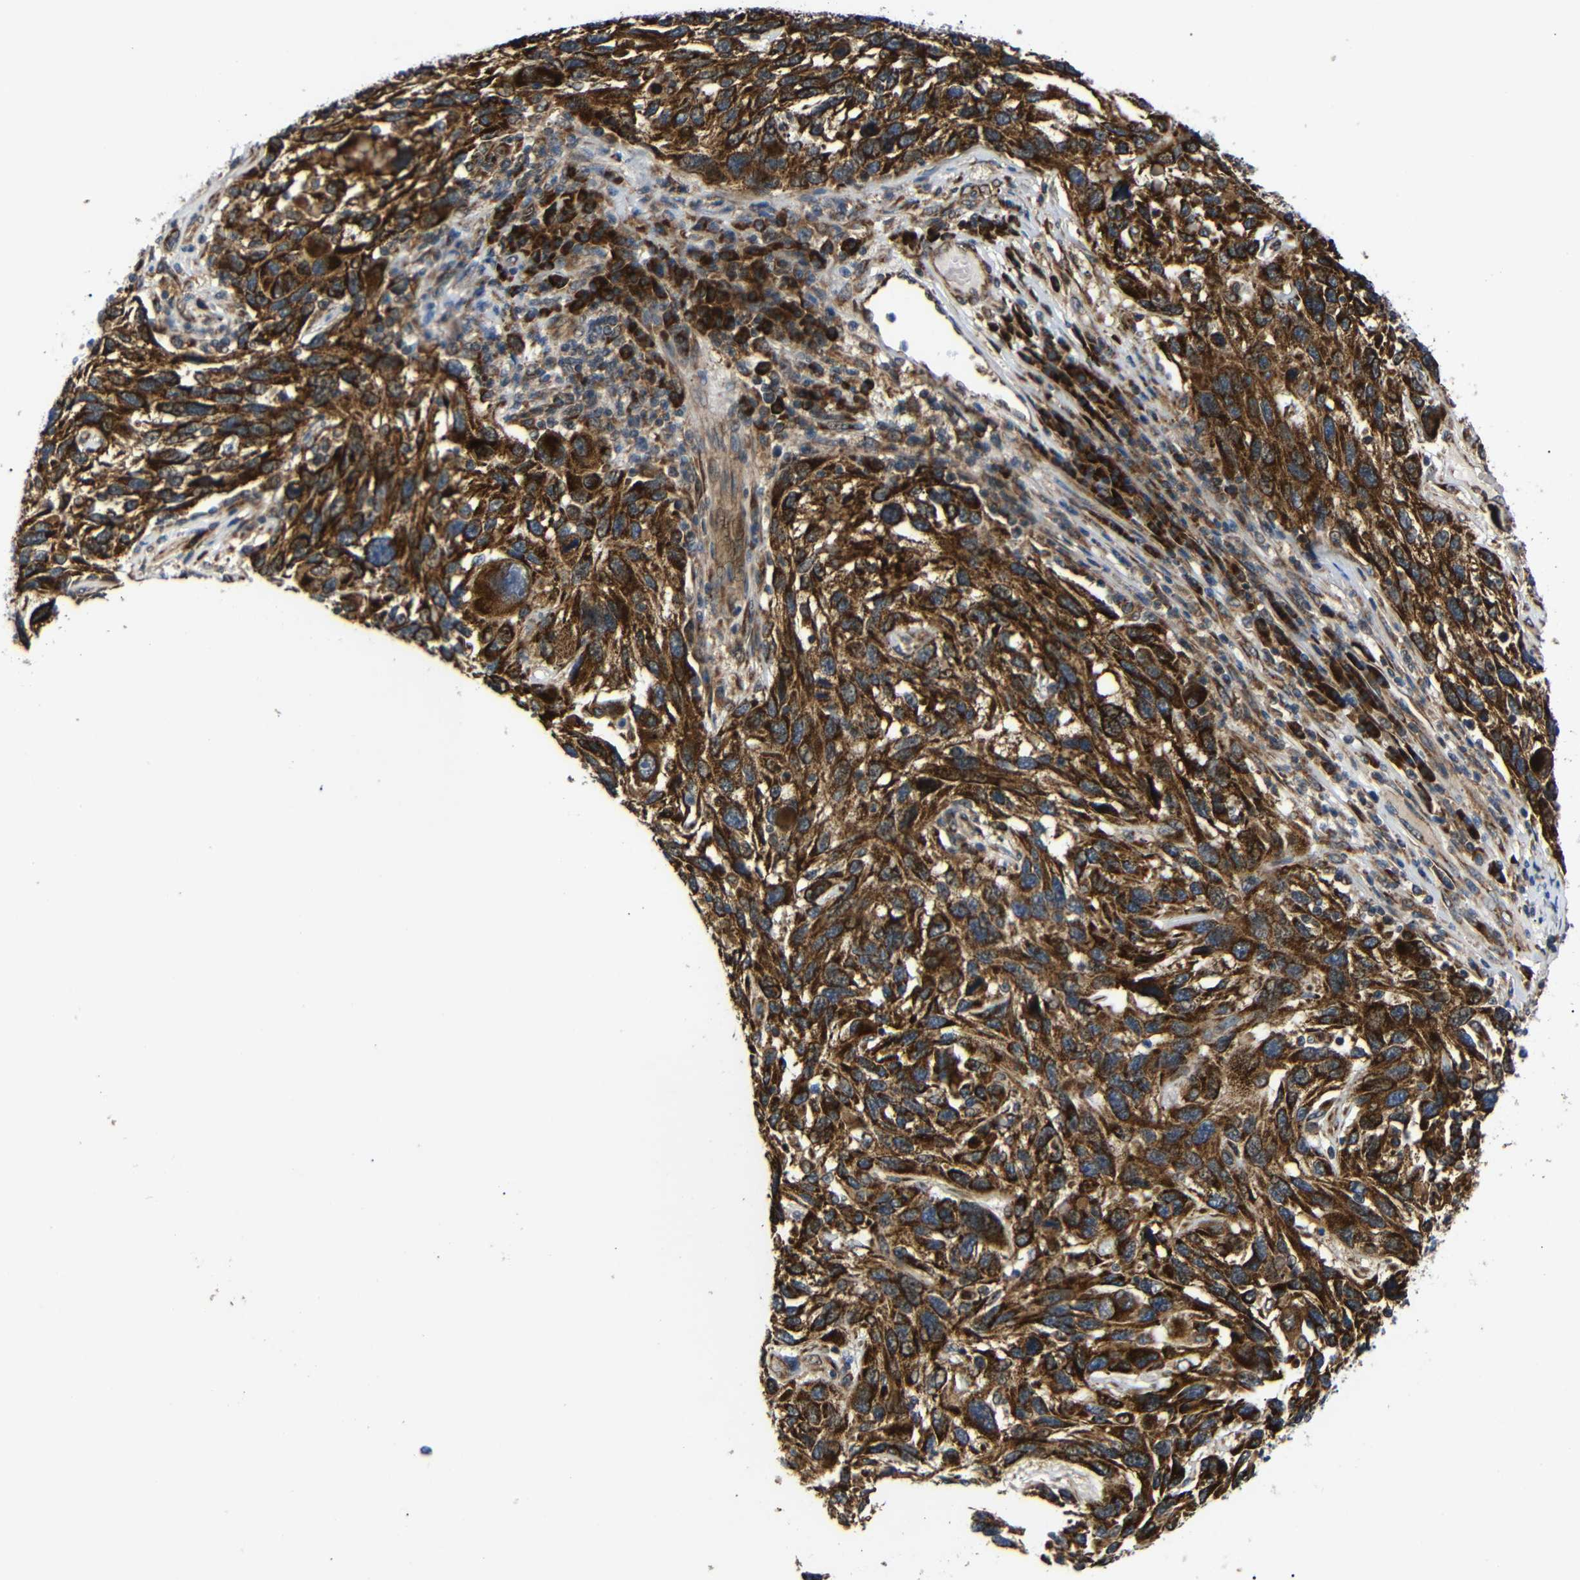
{"staining": {"intensity": "strong", "quantity": ">75%", "location": "cytoplasmic/membranous"}, "tissue": "melanoma", "cell_type": "Tumor cells", "image_type": "cancer", "snomed": [{"axis": "morphology", "description": "Malignant melanoma, NOS"}, {"axis": "topography", "description": "Skin"}], "caption": "Human malignant melanoma stained for a protein (brown) demonstrates strong cytoplasmic/membranous positive expression in approximately >75% of tumor cells.", "gene": "KANK4", "patient": {"sex": "male", "age": 53}}